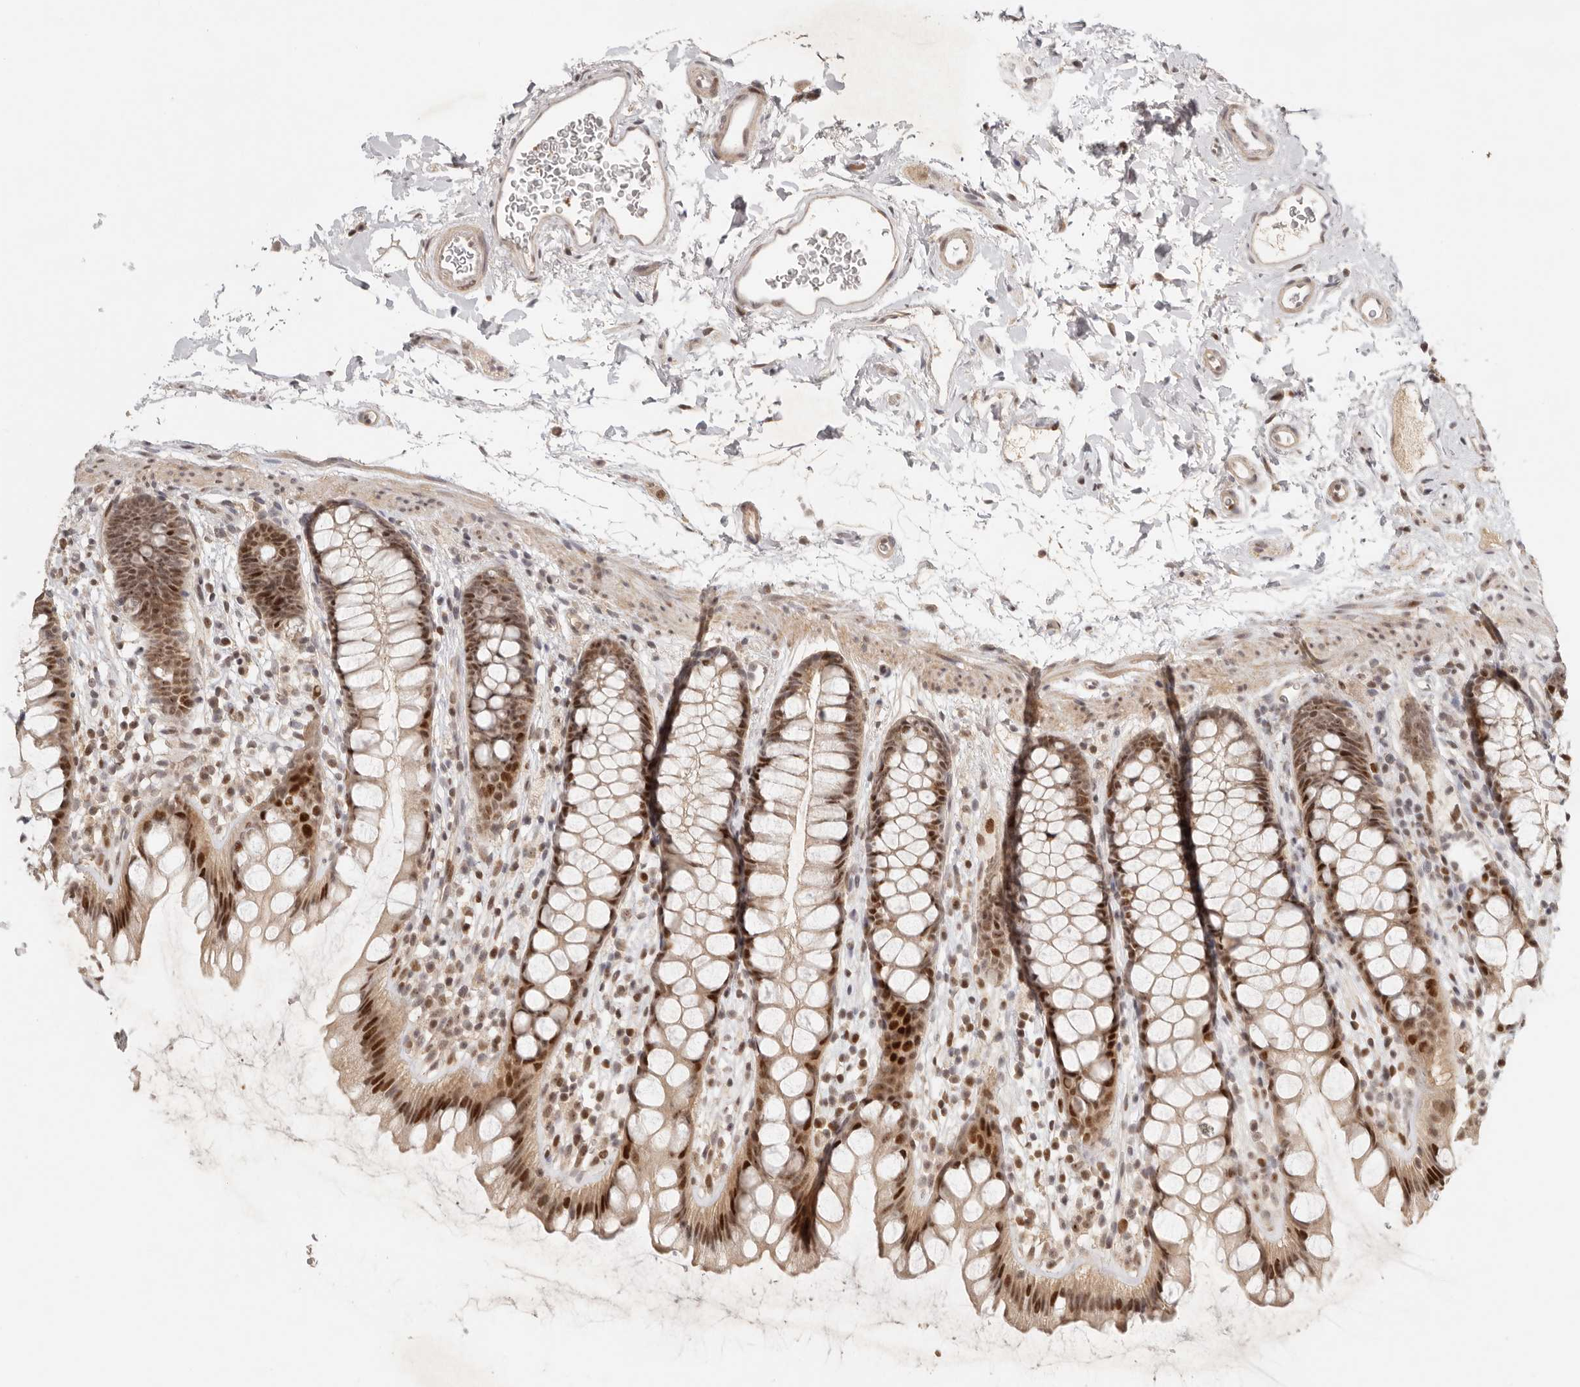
{"staining": {"intensity": "strong", "quantity": ">75%", "location": "nuclear"}, "tissue": "rectum", "cell_type": "Glandular cells", "image_type": "normal", "snomed": [{"axis": "morphology", "description": "Normal tissue, NOS"}, {"axis": "topography", "description": "Rectum"}], "caption": "Protein analysis of unremarkable rectum exhibits strong nuclear staining in approximately >75% of glandular cells.", "gene": "GPBP1L1", "patient": {"sex": "female", "age": 65}}